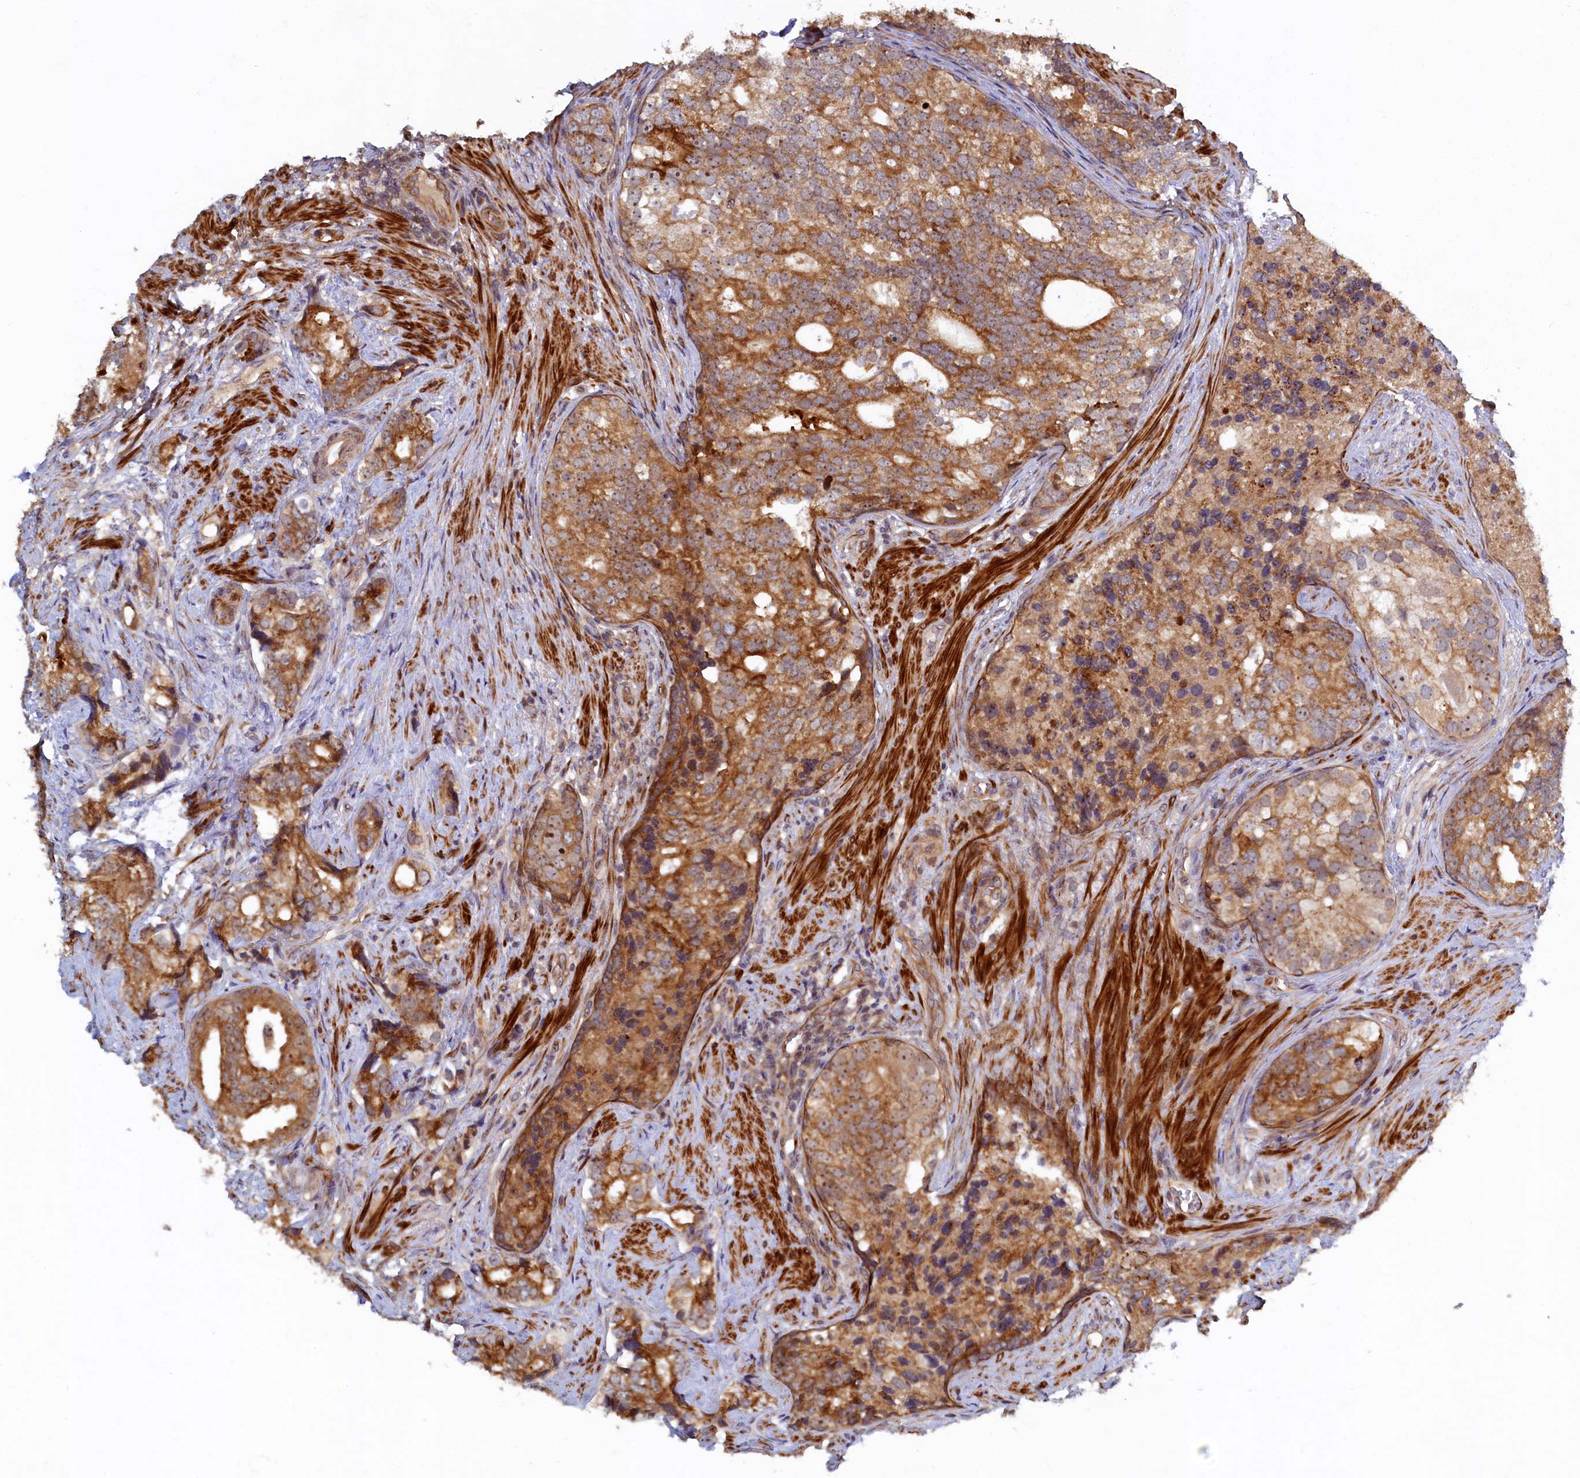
{"staining": {"intensity": "moderate", "quantity": ">75%", "location": "cytoplasmic/membranous"}, "tissue": "prostate cancer", "cell_type": "Tumor cells", "image_type": "cancer", "snomed": [{"axis": "morphology", "description": "Adenocarcinoma, High grade"}, {"axis": "topography", "description": "Prostate"}], "caption": "Protein staining reveals moderate cytoplasmic/membranous expression in approximately >75% of tumor cells in prostate high-grade adenocarcinoma. The staining was performed using DAB (3,3'-diaminobenzidine) to visualize the protein expression in brown, while the nuclei were stained in blue with hematoxylin (Magnification: 20x).", "gene": "CEP20", "patient": {"sex": "male", "age": 75}}